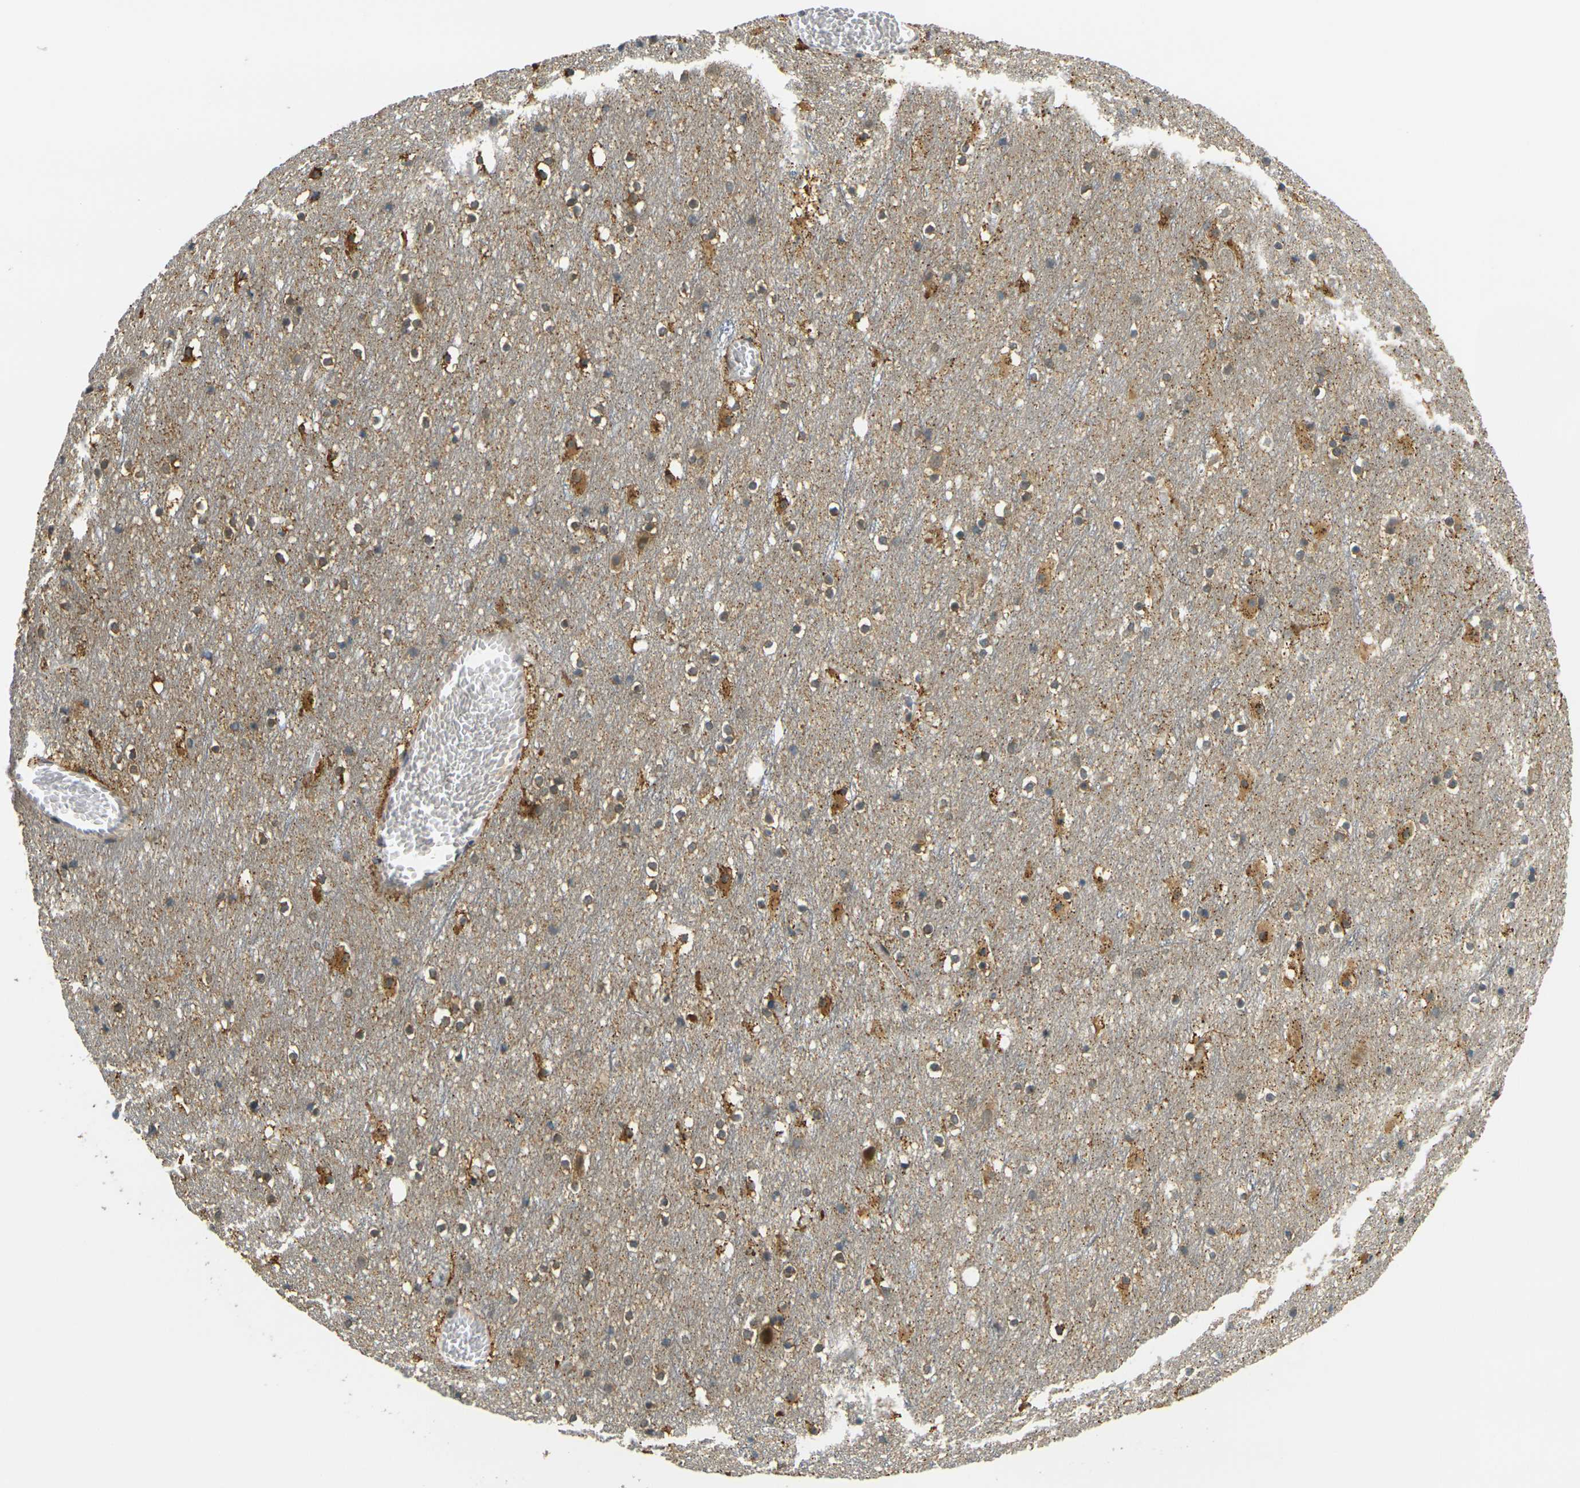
{"staining": {"intensity": "moderate", "quantity": ">75%", "location": "cytoplasmic/membranous"}, "tissue": "cerebral cortex", "cell_type": "Endothelial cells", "image_type": "normal", "snomed": [{"axis": "morphology", "description": "Normal tissue, NOS"}, {"axis": "topography", "description": "Cerebral cortex"}], "caption": "The image displays immunohistochemical staining of normal cerebral cortex. There is moderate cytoplasmic/membranous expression is seen in about >75% of endothelial cells. The staining is performed using DAB (3,3'-diaminobenzidine) brown chromogen to label protein expression. The nuclei are counter-stained blue using hematoxylin.", "gene": "KLHL8", "patient": {"sex": "male", "age": 45}}